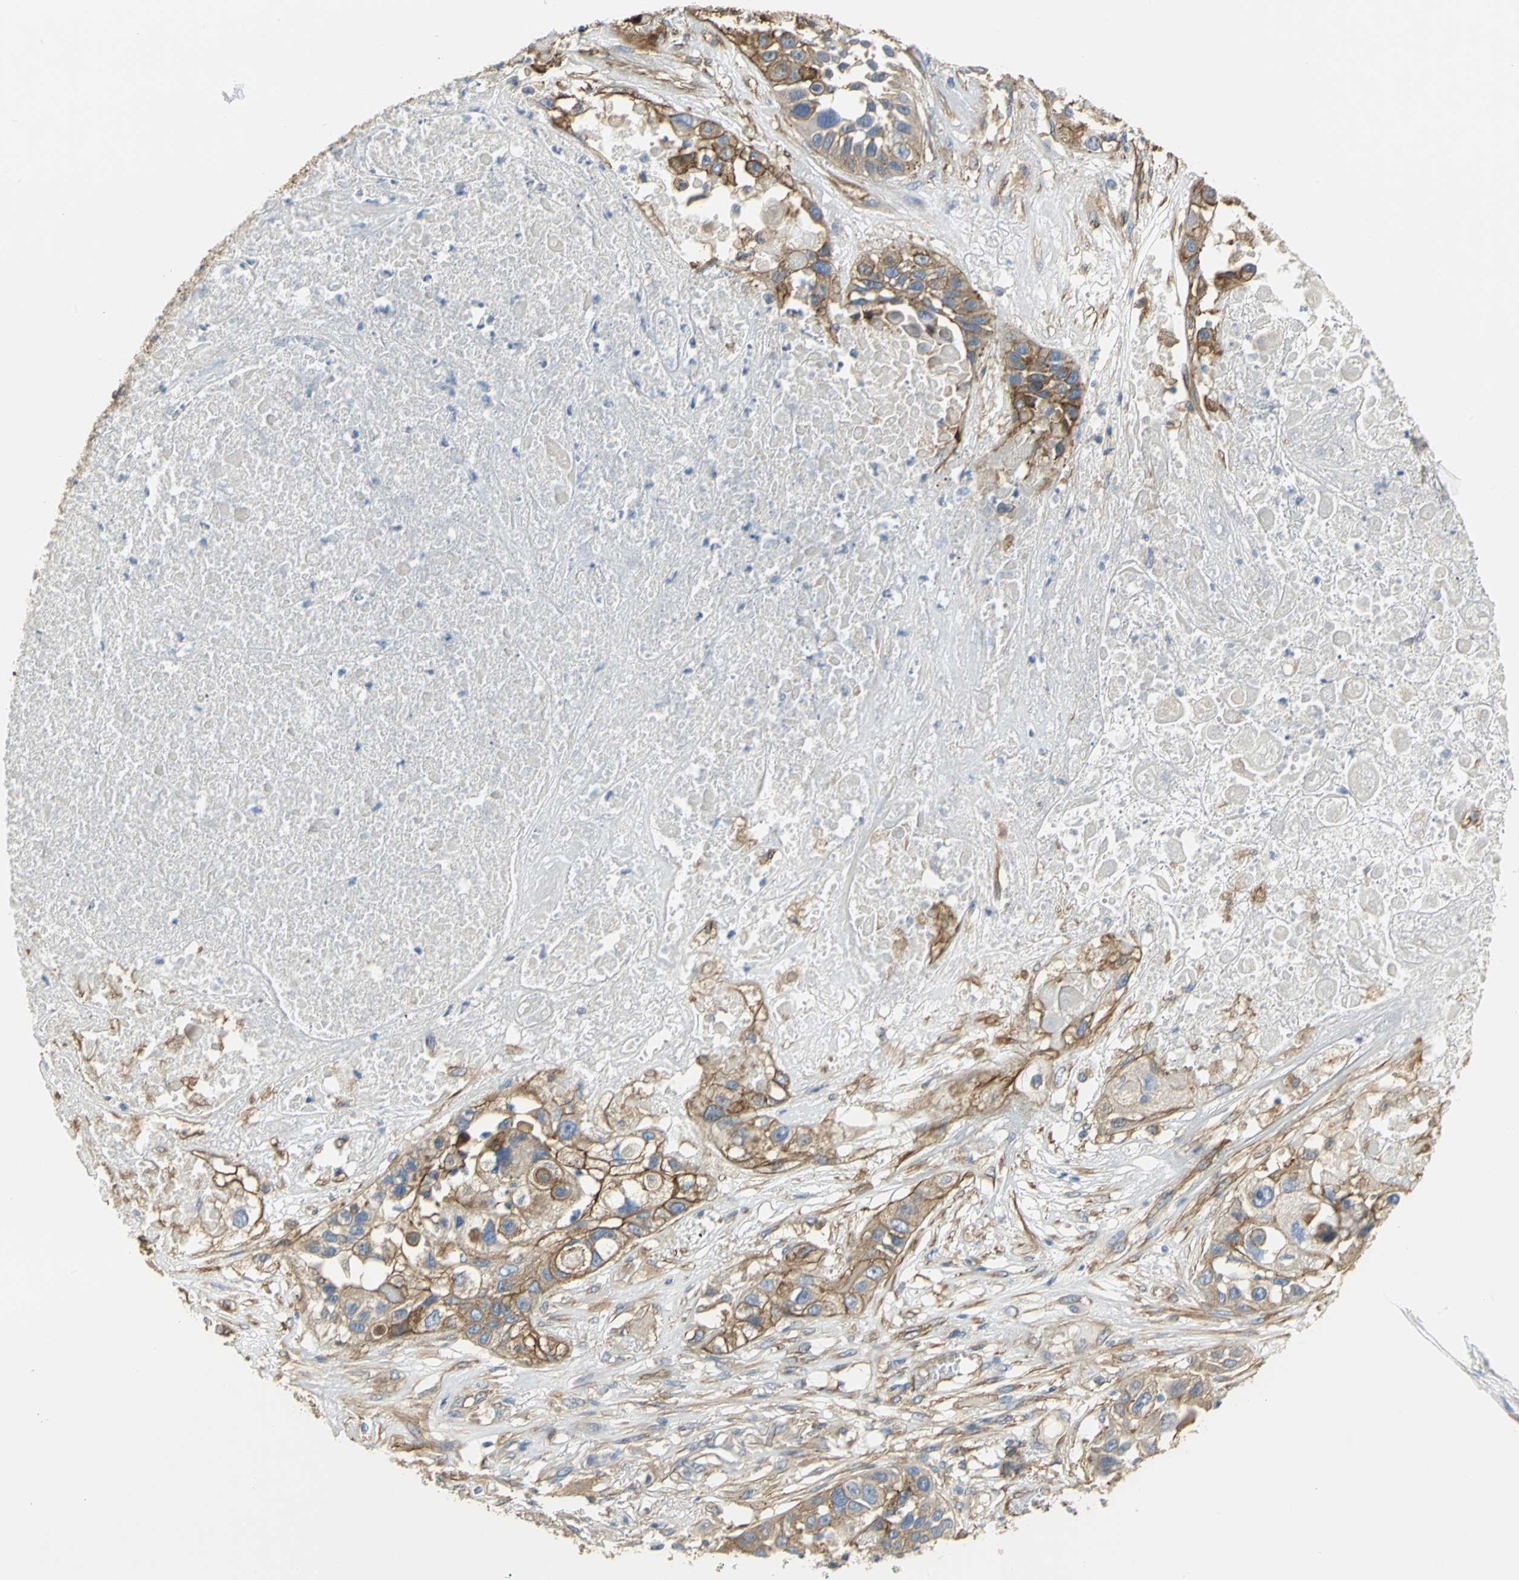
{"staining": {"intensity": "moderate", "quantity": "25%-75%", "location": "cytoplasmic/membranous"}, "tissue": "lung cancer", "cell_type": "Tumor cells", "image_type": "cancer", "snomed": [{"axis": "morphology", "description": "Squamous cell carcinoma, NOS"}, {"axis": "topography", "description": "Lung"}], "caption": "Immunohistochemical staining of human lung cancer (squamous cell carcinoma) reveals moderate cytoplasmic/membranous protein expression in about 25%-75% of tumor cells. (IHC, brightfield microscopy, high magnification).", "gene": "FLNB", "patient": {"sex": "male", "age": 71}}